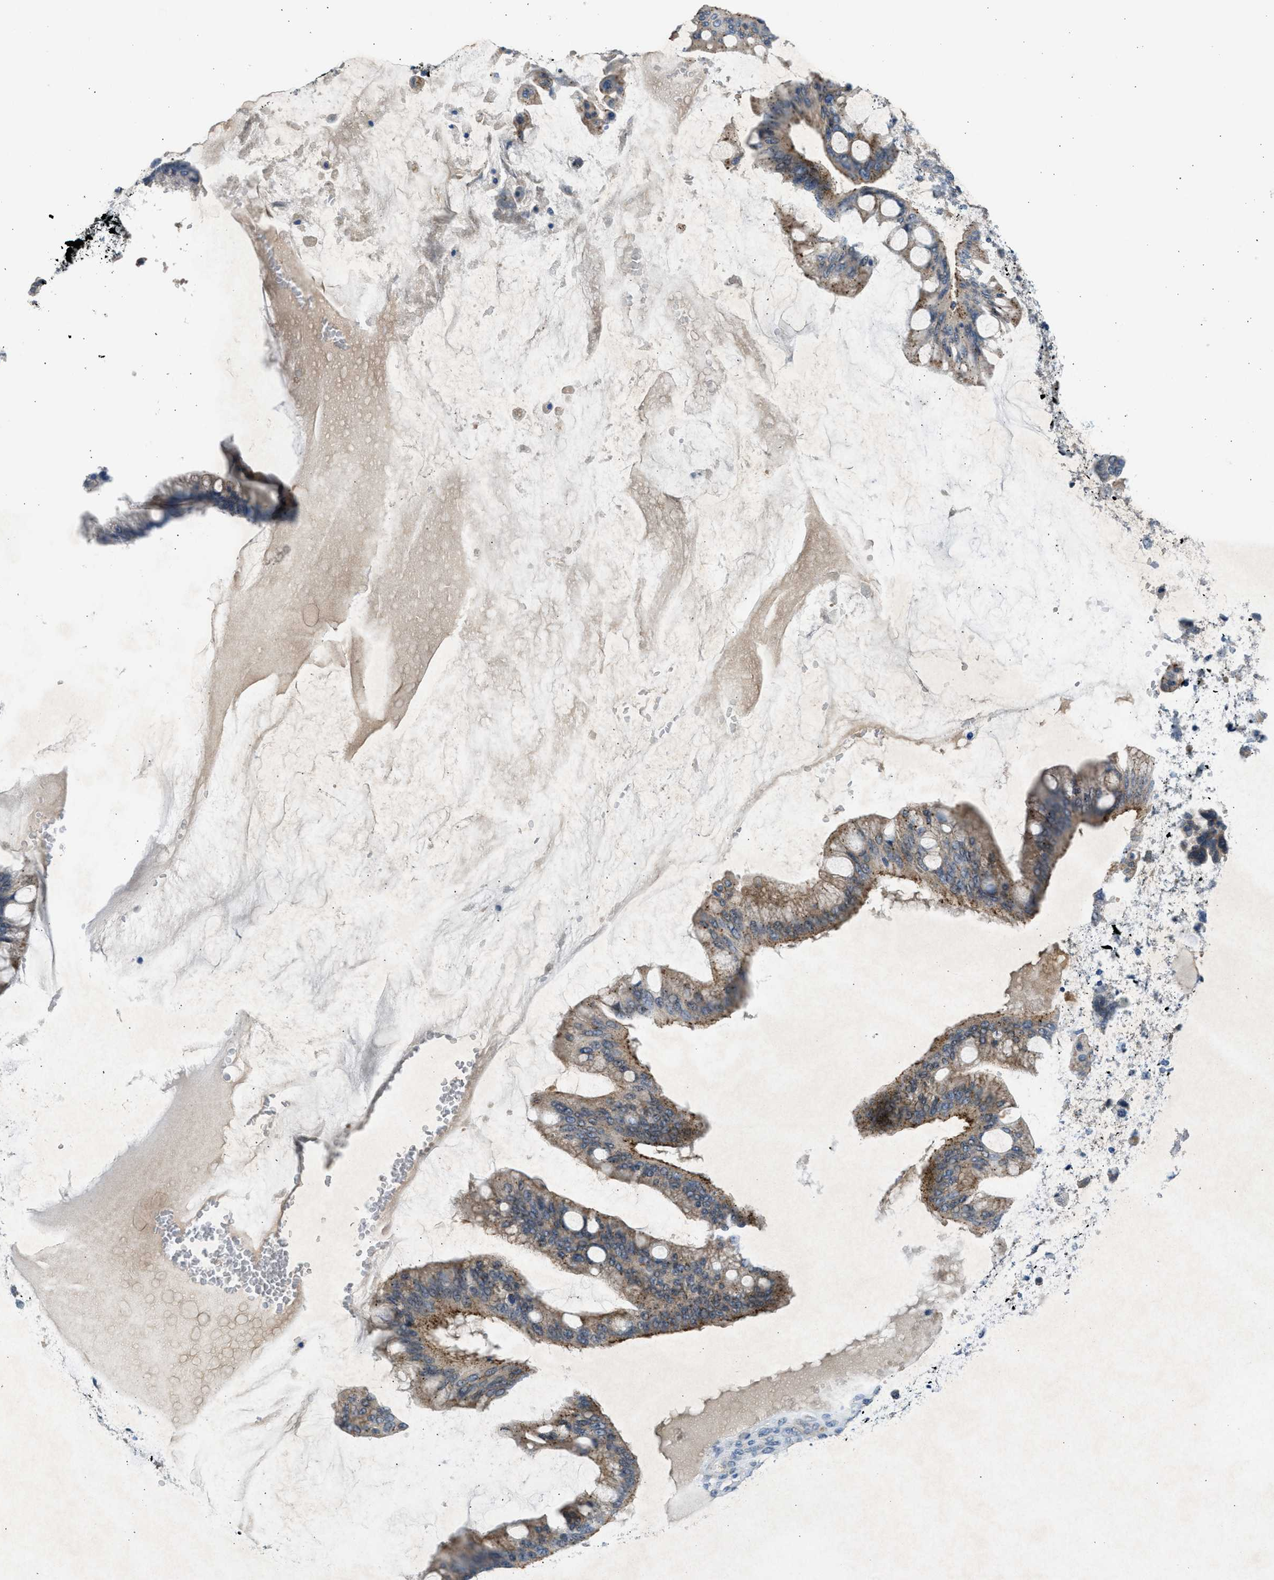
{"staining": {"intensity": "moderate", "quantity": ">75%", "location": "cytoplasmic/membranous"}, "tissue": "ovarian cancer", "cell_type": "Tumor cells", "image_type": "cancer", "snomed": [{"axis": "morphology", "description": "Cystadenocarcinoma, mucinous, NOS"}, {"axis": "topography", "description": "Ovary"}], "caption": "DAB (3,3'-diaminobenzidine) immunohistochemical staining of human ovarian cancer exhibits moderate cytoplasmic/membranous protein expression in approximately >75% of tumor cells. (DAB = brown stain, brightfield microscopy at high magnification).", "gene": "PCNX3", "patient": {"sex": "female", "age": 73}}